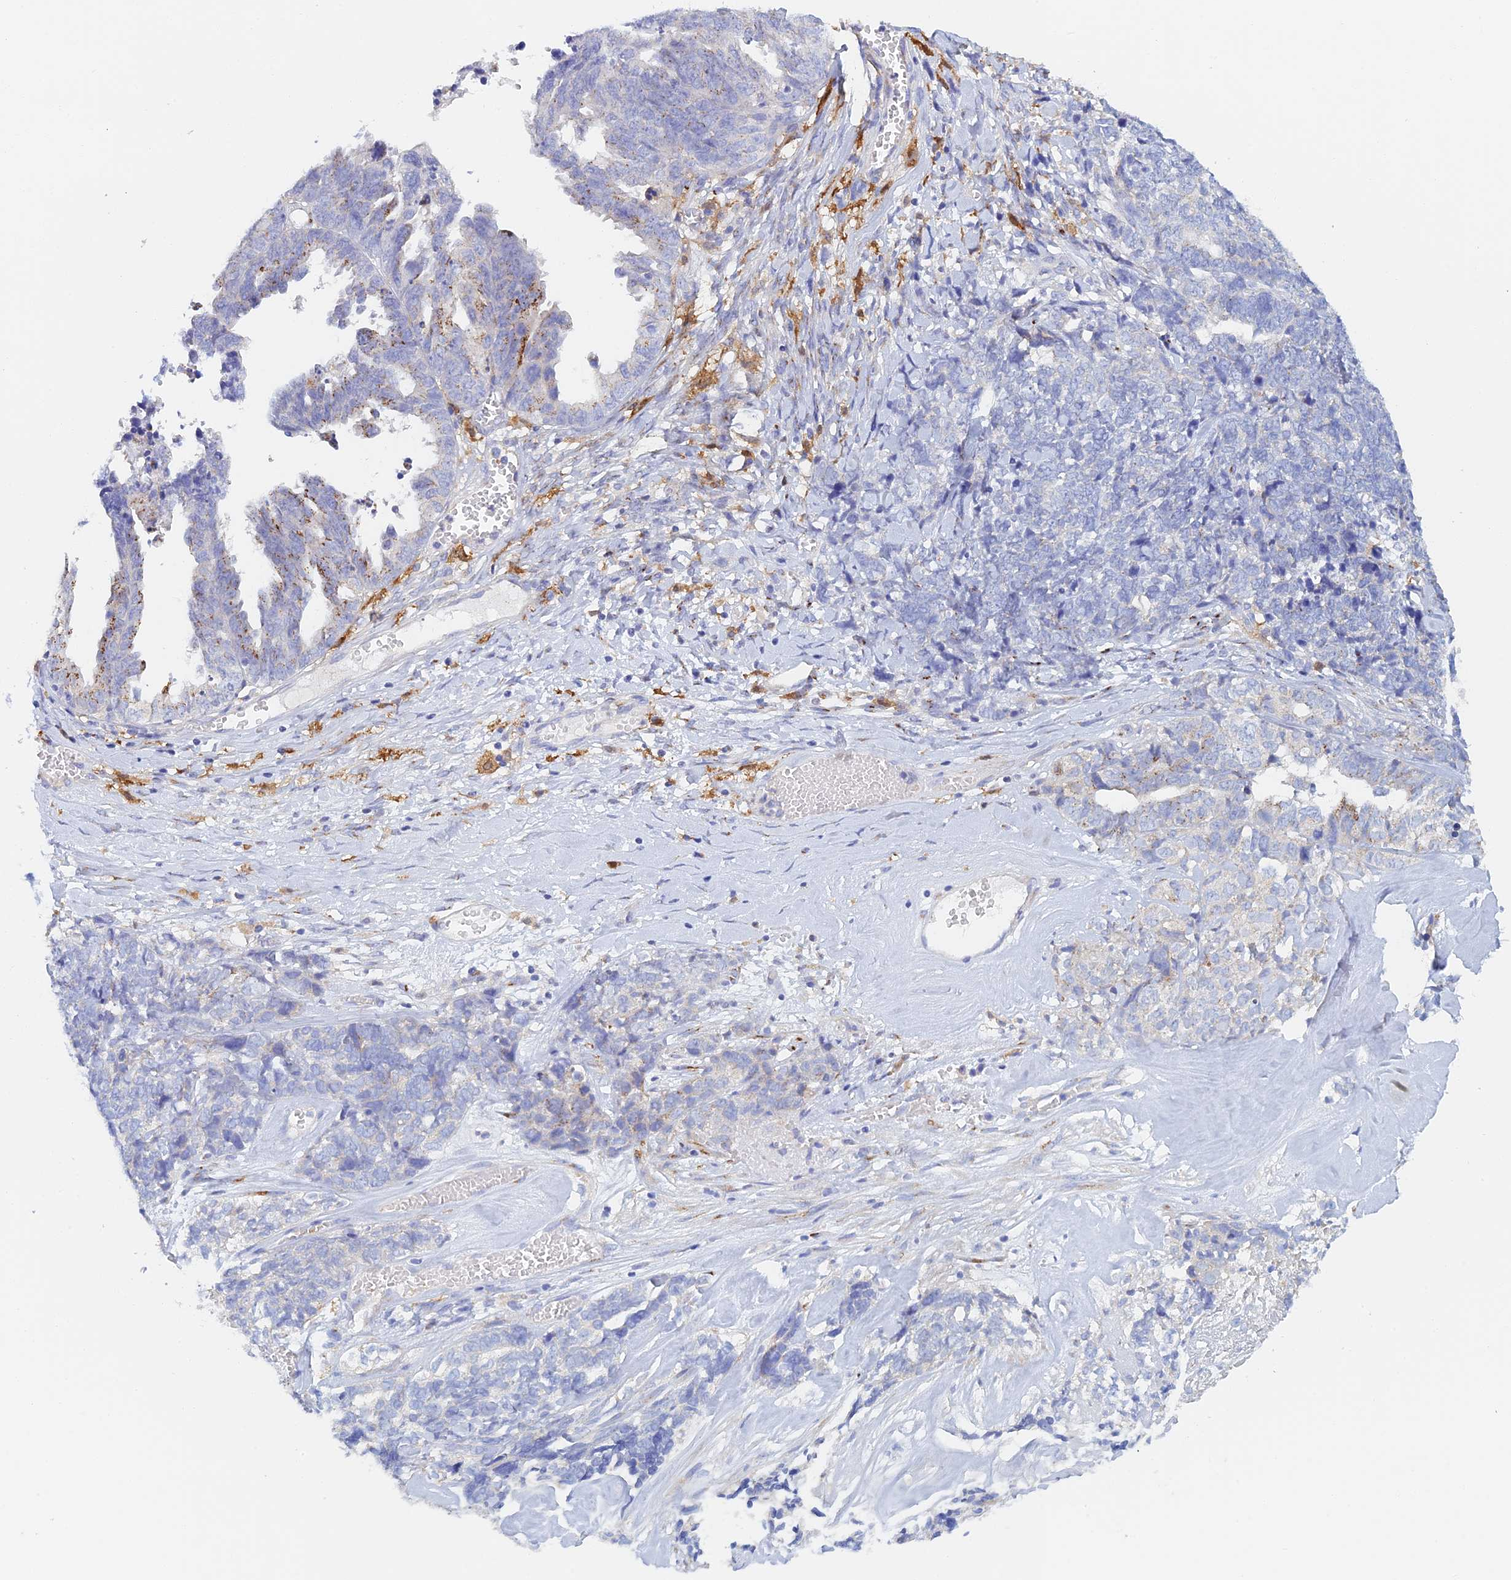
{"staining": {"intensity": "negative", "quantity": "none", "location": "none"}, "tissue": "ovarian cancer", "cell_type": "Tumor cells", "image_type": "cancer", "snomed": [{"axis": "morphology", "description": "Cystadenocarcinoma, serous, NOS"}, {"axis": "topography", "description": "Ovary"}], "caption": "Human ovarian cancer (serous cystadenocarcinoma) stained for a protein using IHC exhibits no expression in tumor cells.", "gene": "SLC24A3", "patient": {"sex": "female", "age": 79}}